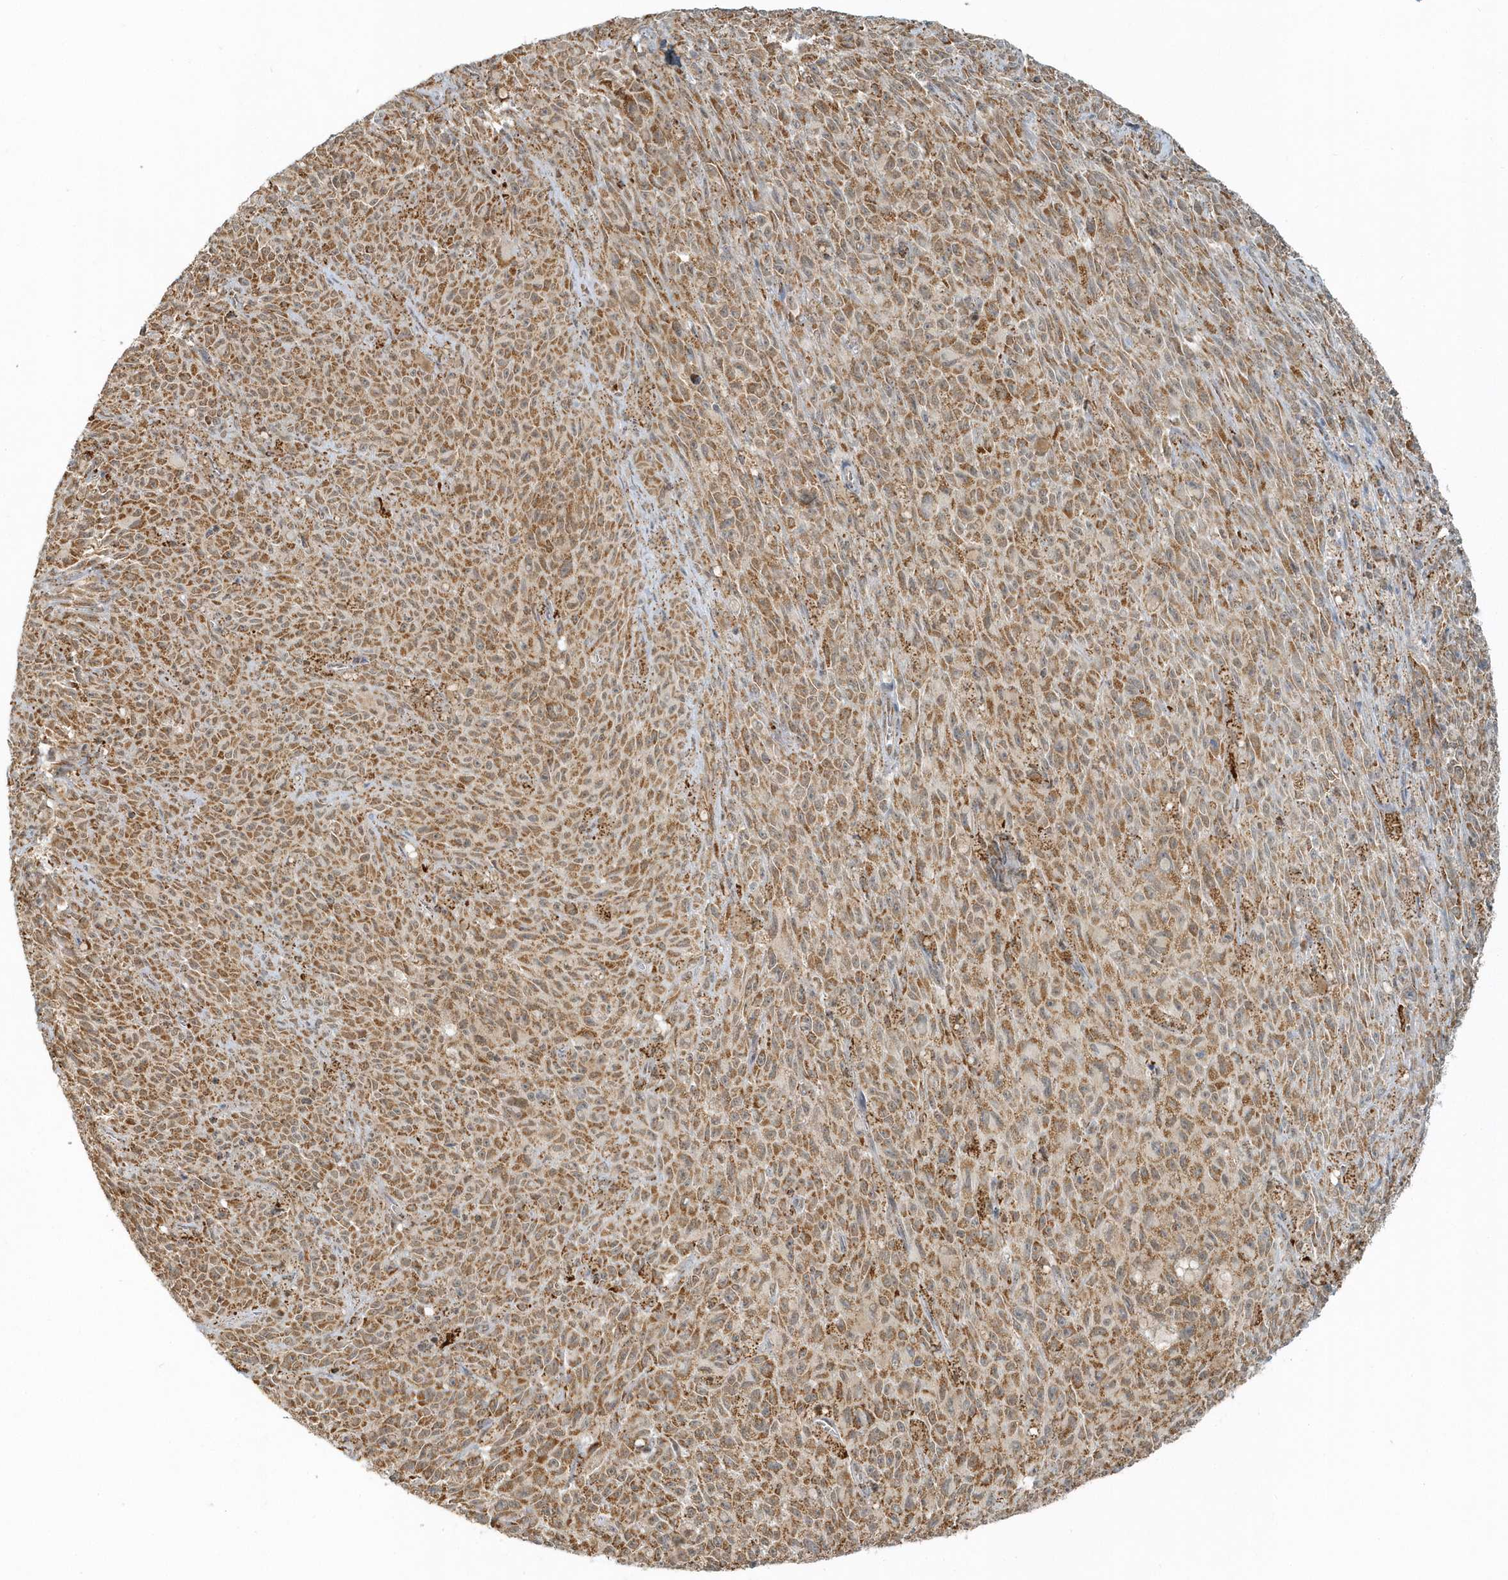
{"staining": {"intensity": "moderate", "quantity": ">75%", "location": "cytoplasmic/membranous"}, "tissue": "melanoma", "cell_type": "Tumor cells", "image_type": "cancer", "snomed": [{"axis": "morphology", "description": "Malignant melanoma, NOS"}, {"axis": "topography", "description": "Skin"}], "caption": "Immunohistochemistry photomicrograph of malignant melanoma stained for a protein (brown), which demonstrates medium levels of moderate cytoplasmic/membranous staining in about >75% of tumor cells.", "gene": "PSMD6", "patient": {"sex": "female", "age": 82}}